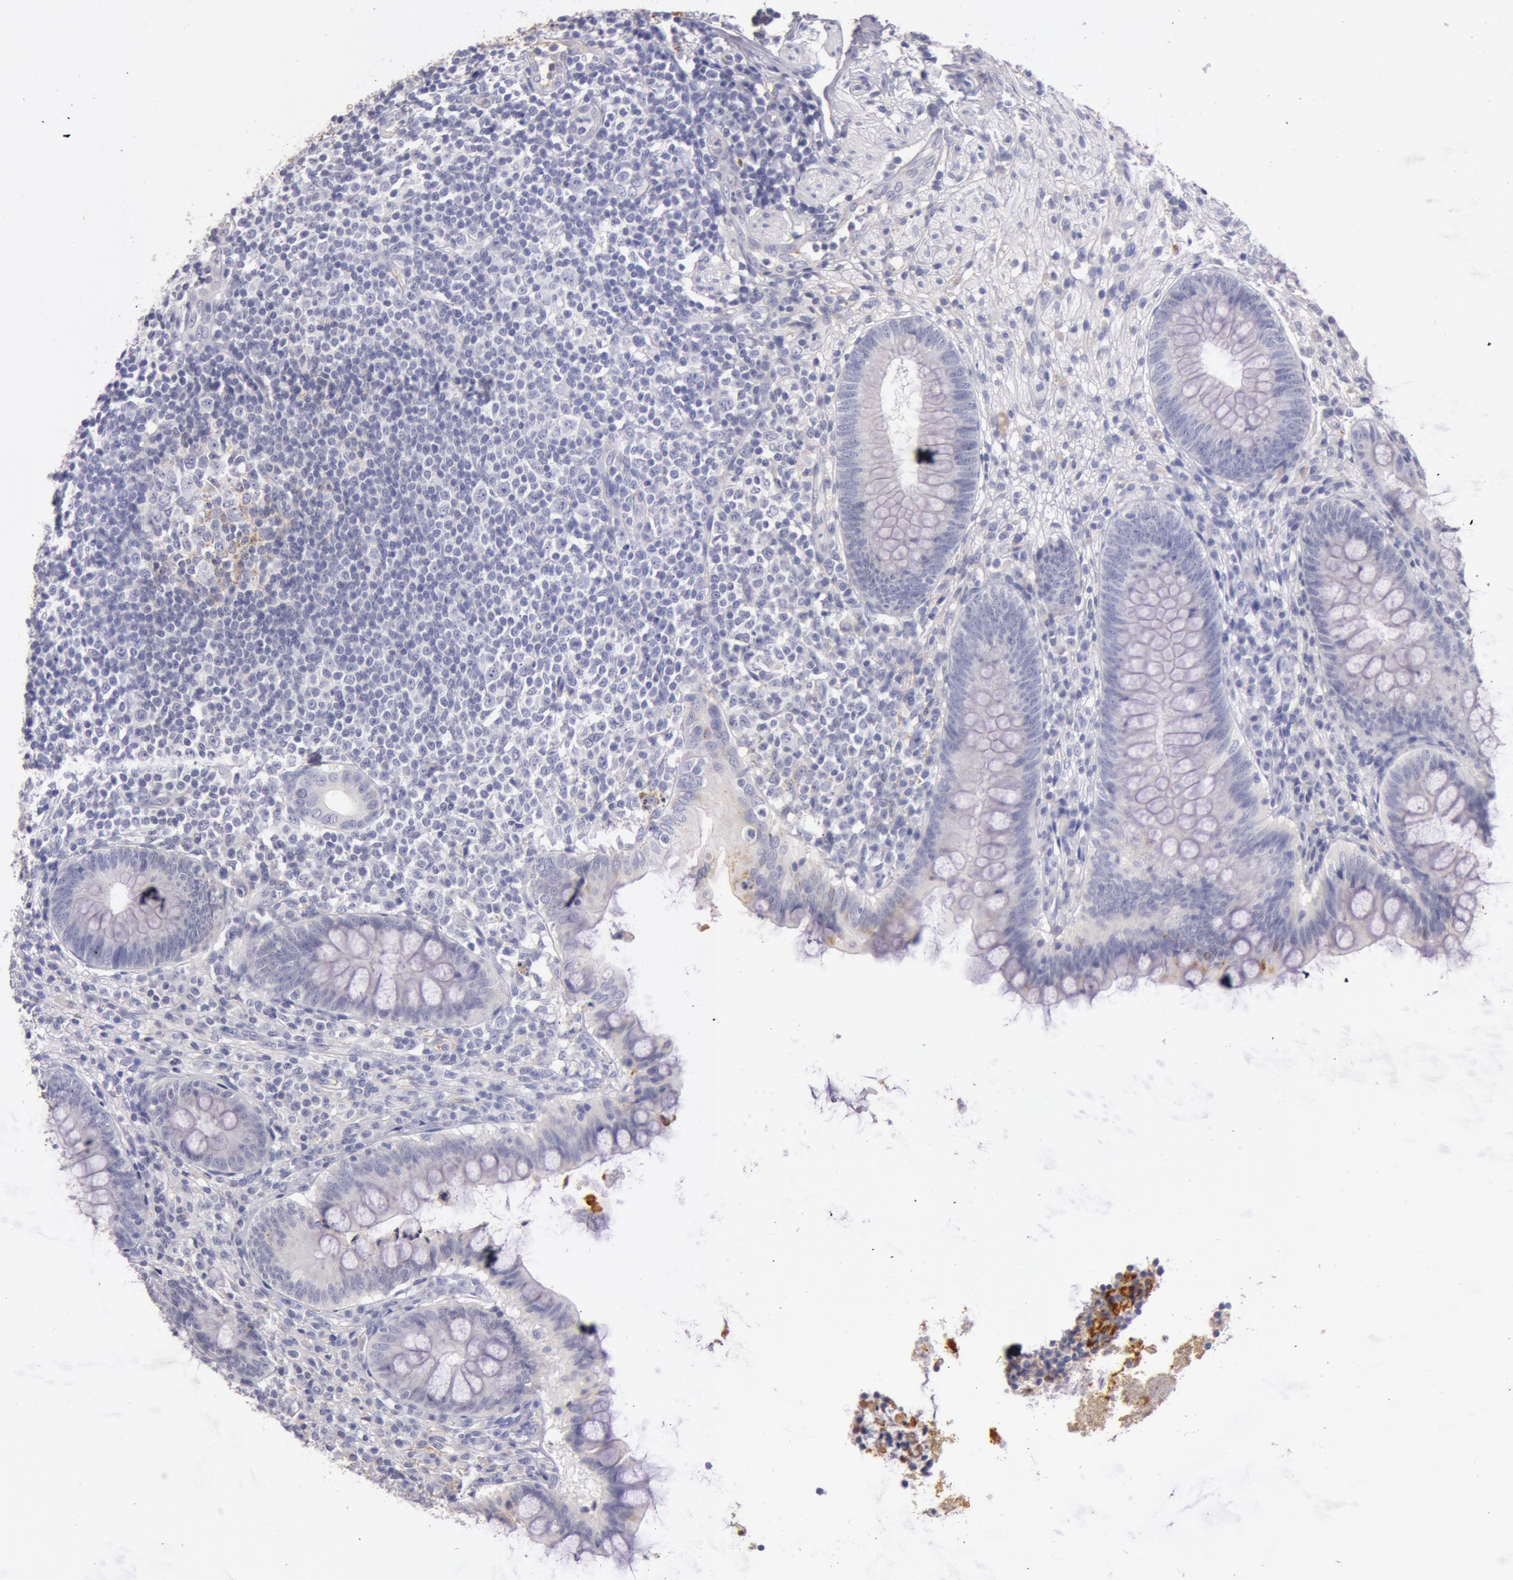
{"staining": {"intensity": "weak", "quantity": "<25%", "location": "cytoplasmic/membranous"}, "tissue": "appendix", "cell_type": "Glandular cells", "image_type": "normal", "snomed": [{"axis": "morphology", "description": "Normal tissue, NOS"}, {"axis": "topography", "description": "Appendix"}], "caption": "Glandular cells show no significant protein staining in normal appendix. (Immunohistochemistry (ihc), brightfield microscopy, high magnification).", "gene": "C4BPA", "patient": {"sex": "female", "age": 66}}